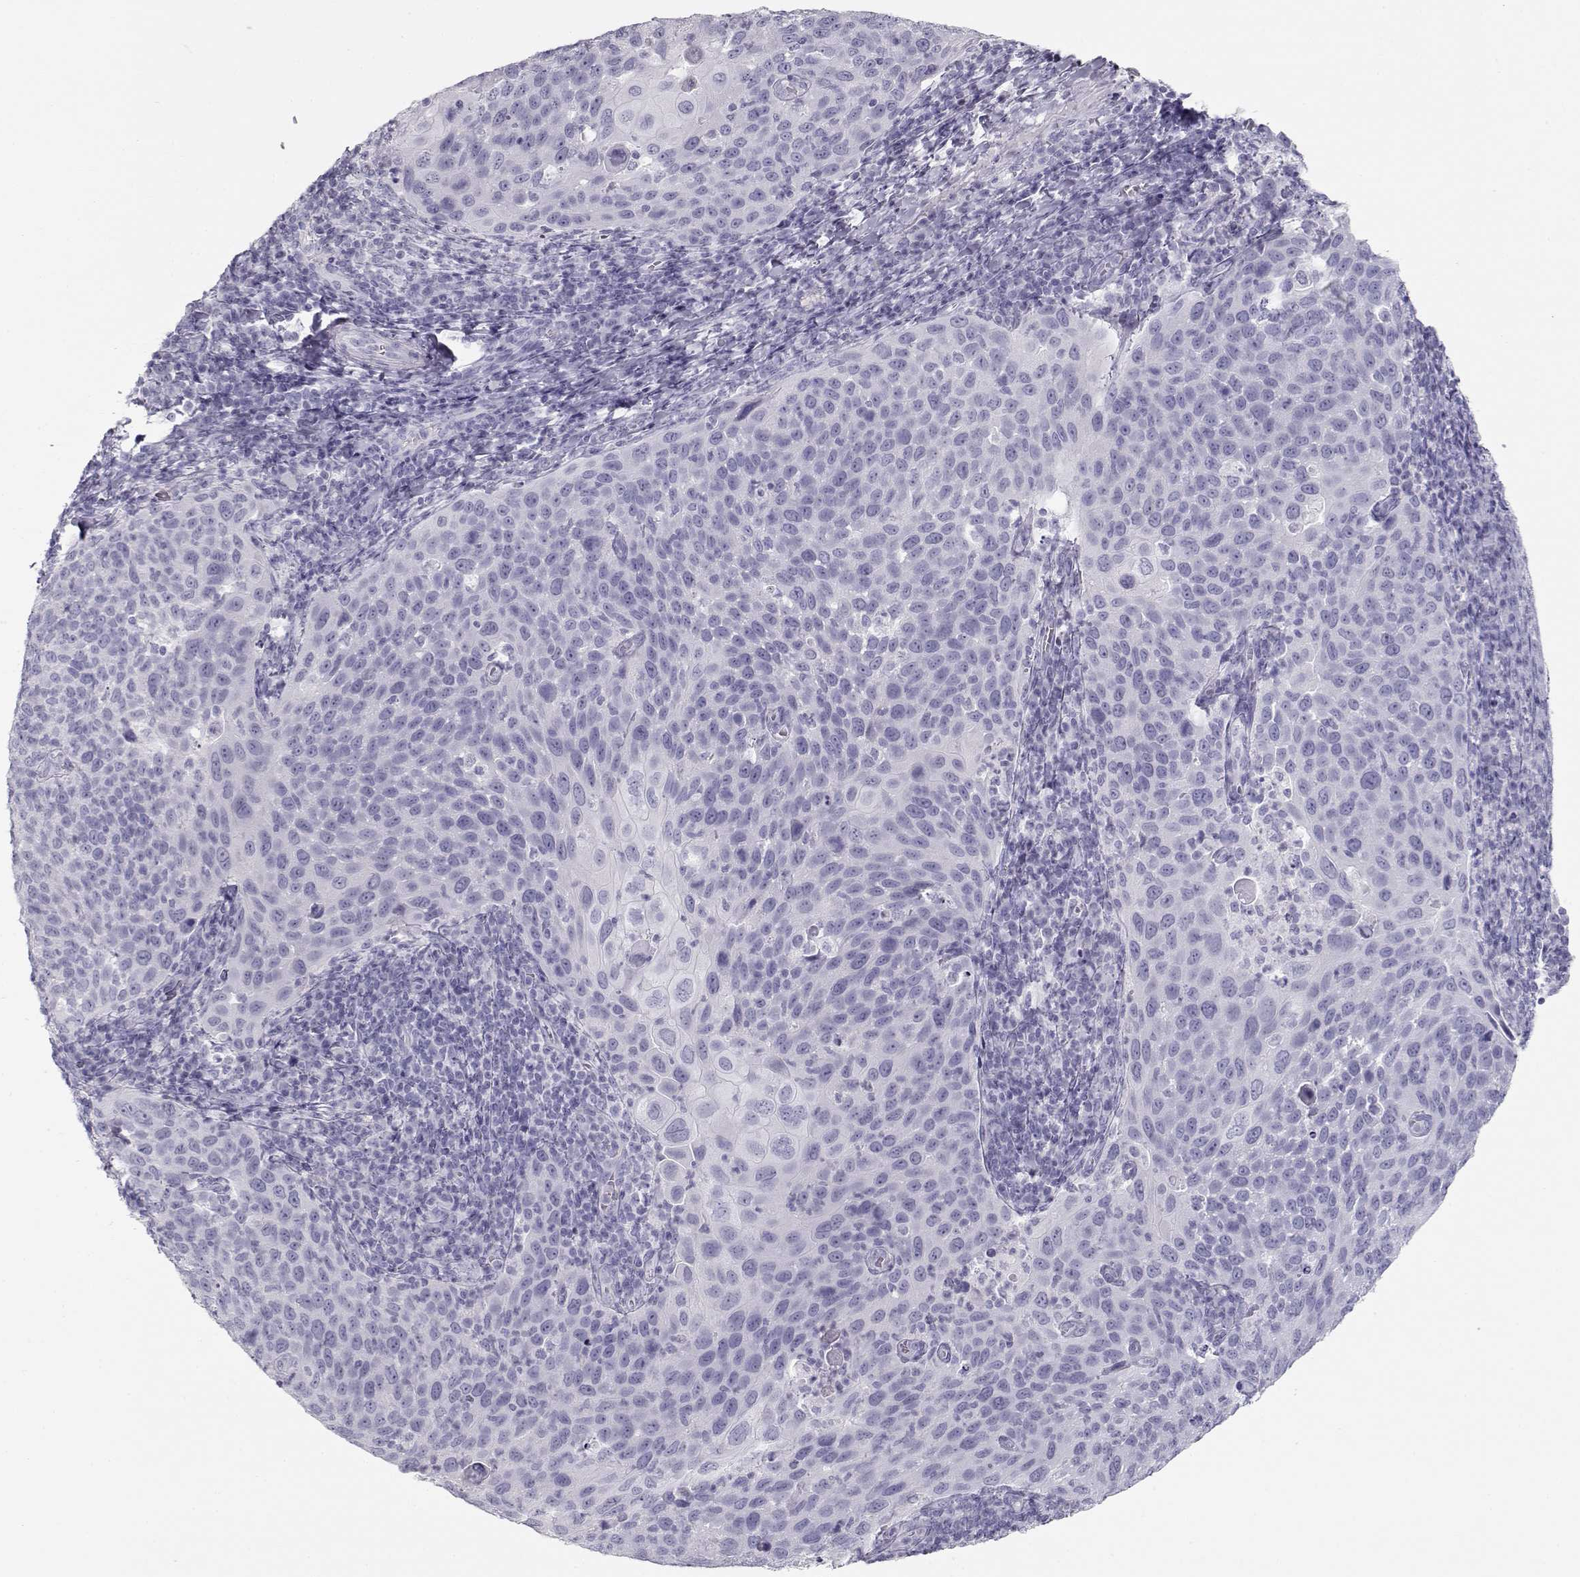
{"staining": {"intensity": "negative", "quantity": "none", "location": "none"}, "tissue": "cervical cancer", "cell_type": "Tumor cells", "image_type": "cancer", "snomed": [{"axis": "morphology", "description": "Squamous cell carcinoma, NOS"}, {"axis": "topography", "description": "Cervix"}], "caption": "IHC photomicrograph of cervical squamous cell carcinoma stained for a protein (brown), which displays no expression in tumor cells.", "gene": "TKTL1", "patient": {"sex": "female", "age": 54}}